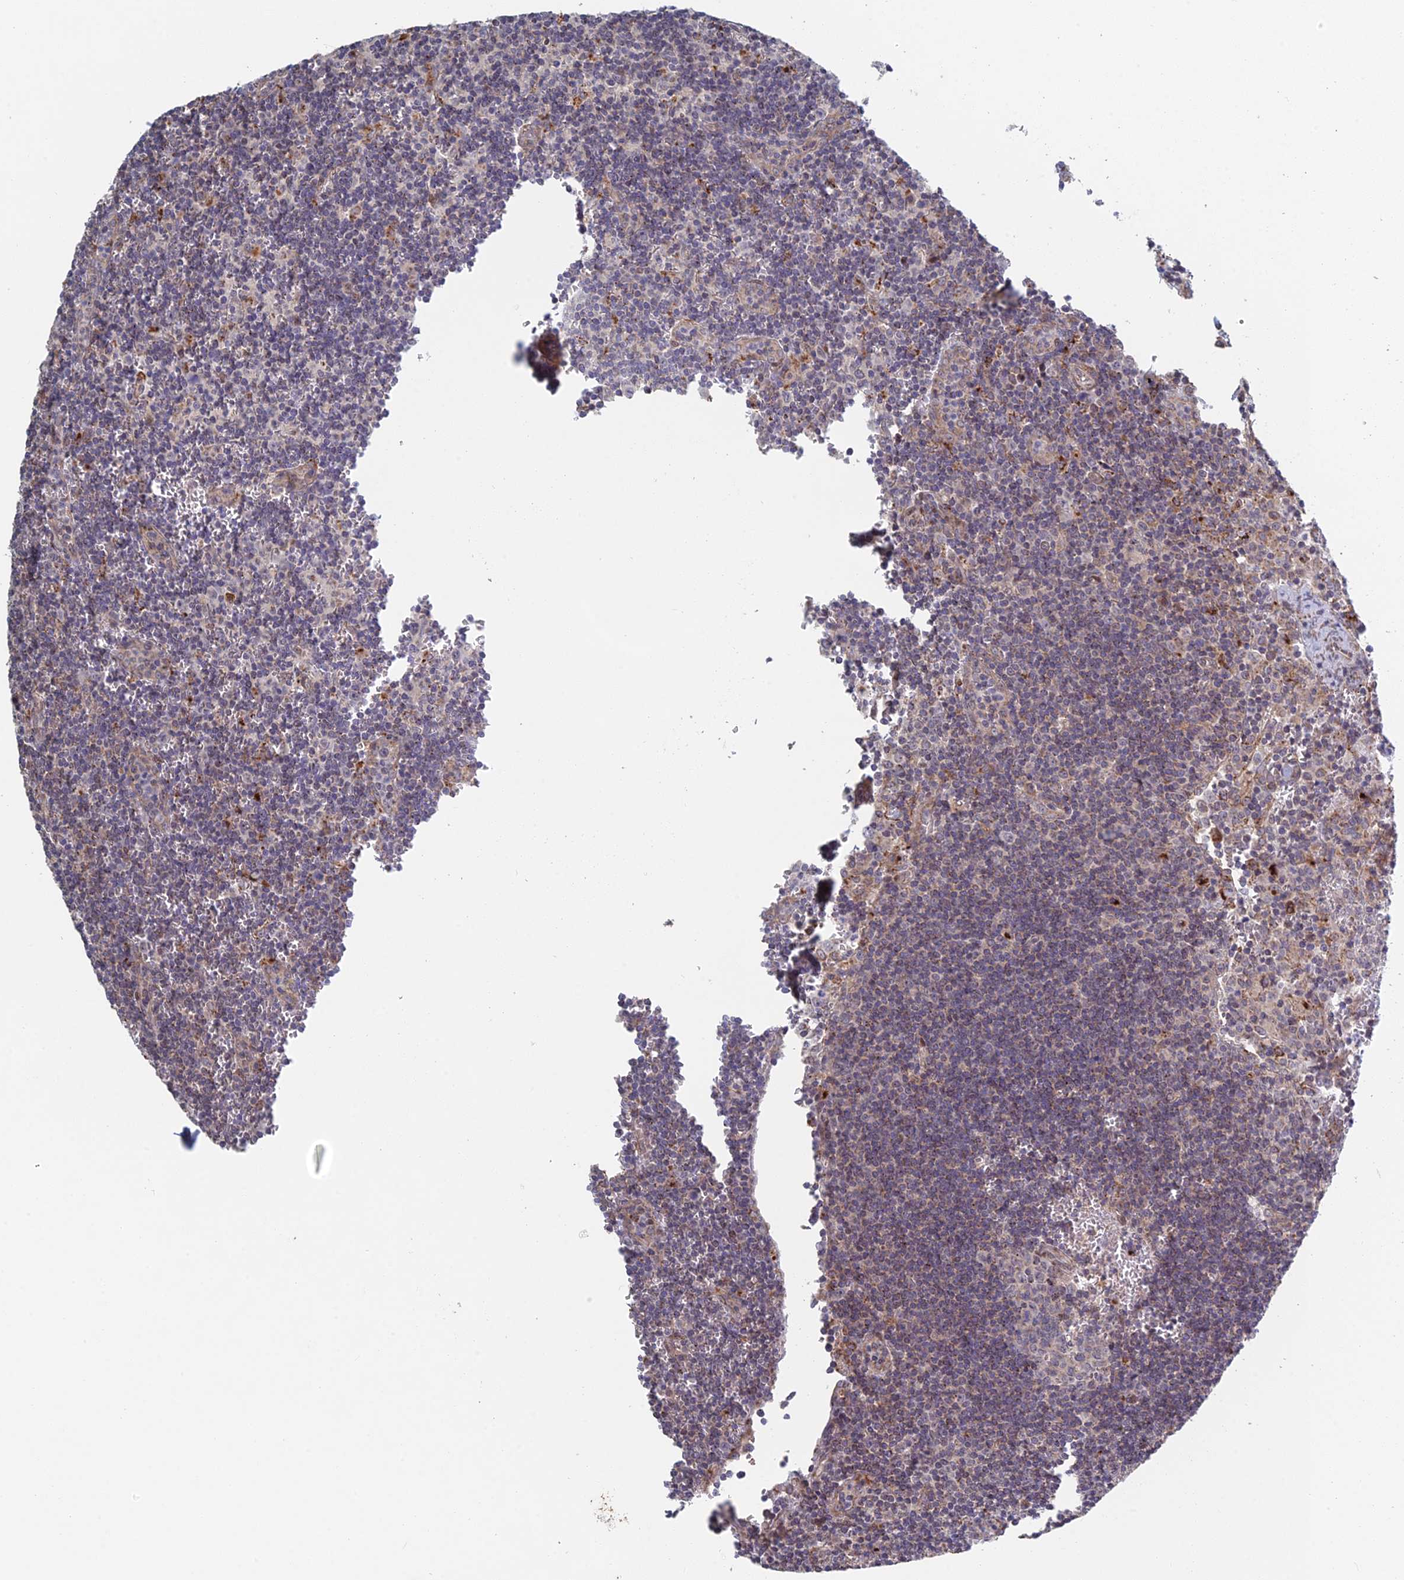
{"staining": {"intensity": "negative", "quantity": "none", "location": "none"}, "tissue": "lymph node", "cell_type": "Germinal center cells", "image_type": "normal", "snomed": [{"axis": "morphology", "description": "Normal tissue, NOS"}, {"axis": "topography", "description": "Lymph node"}], "caption": "A high-resolution histopathology image shows IHC staining of benign lymph node, which displays no significant positivity in germinal center cells. (IHC, brightfield microscopy, high magnification).", "gene": "FOXS1", "patient": {"sex": "female", "age": 32}}